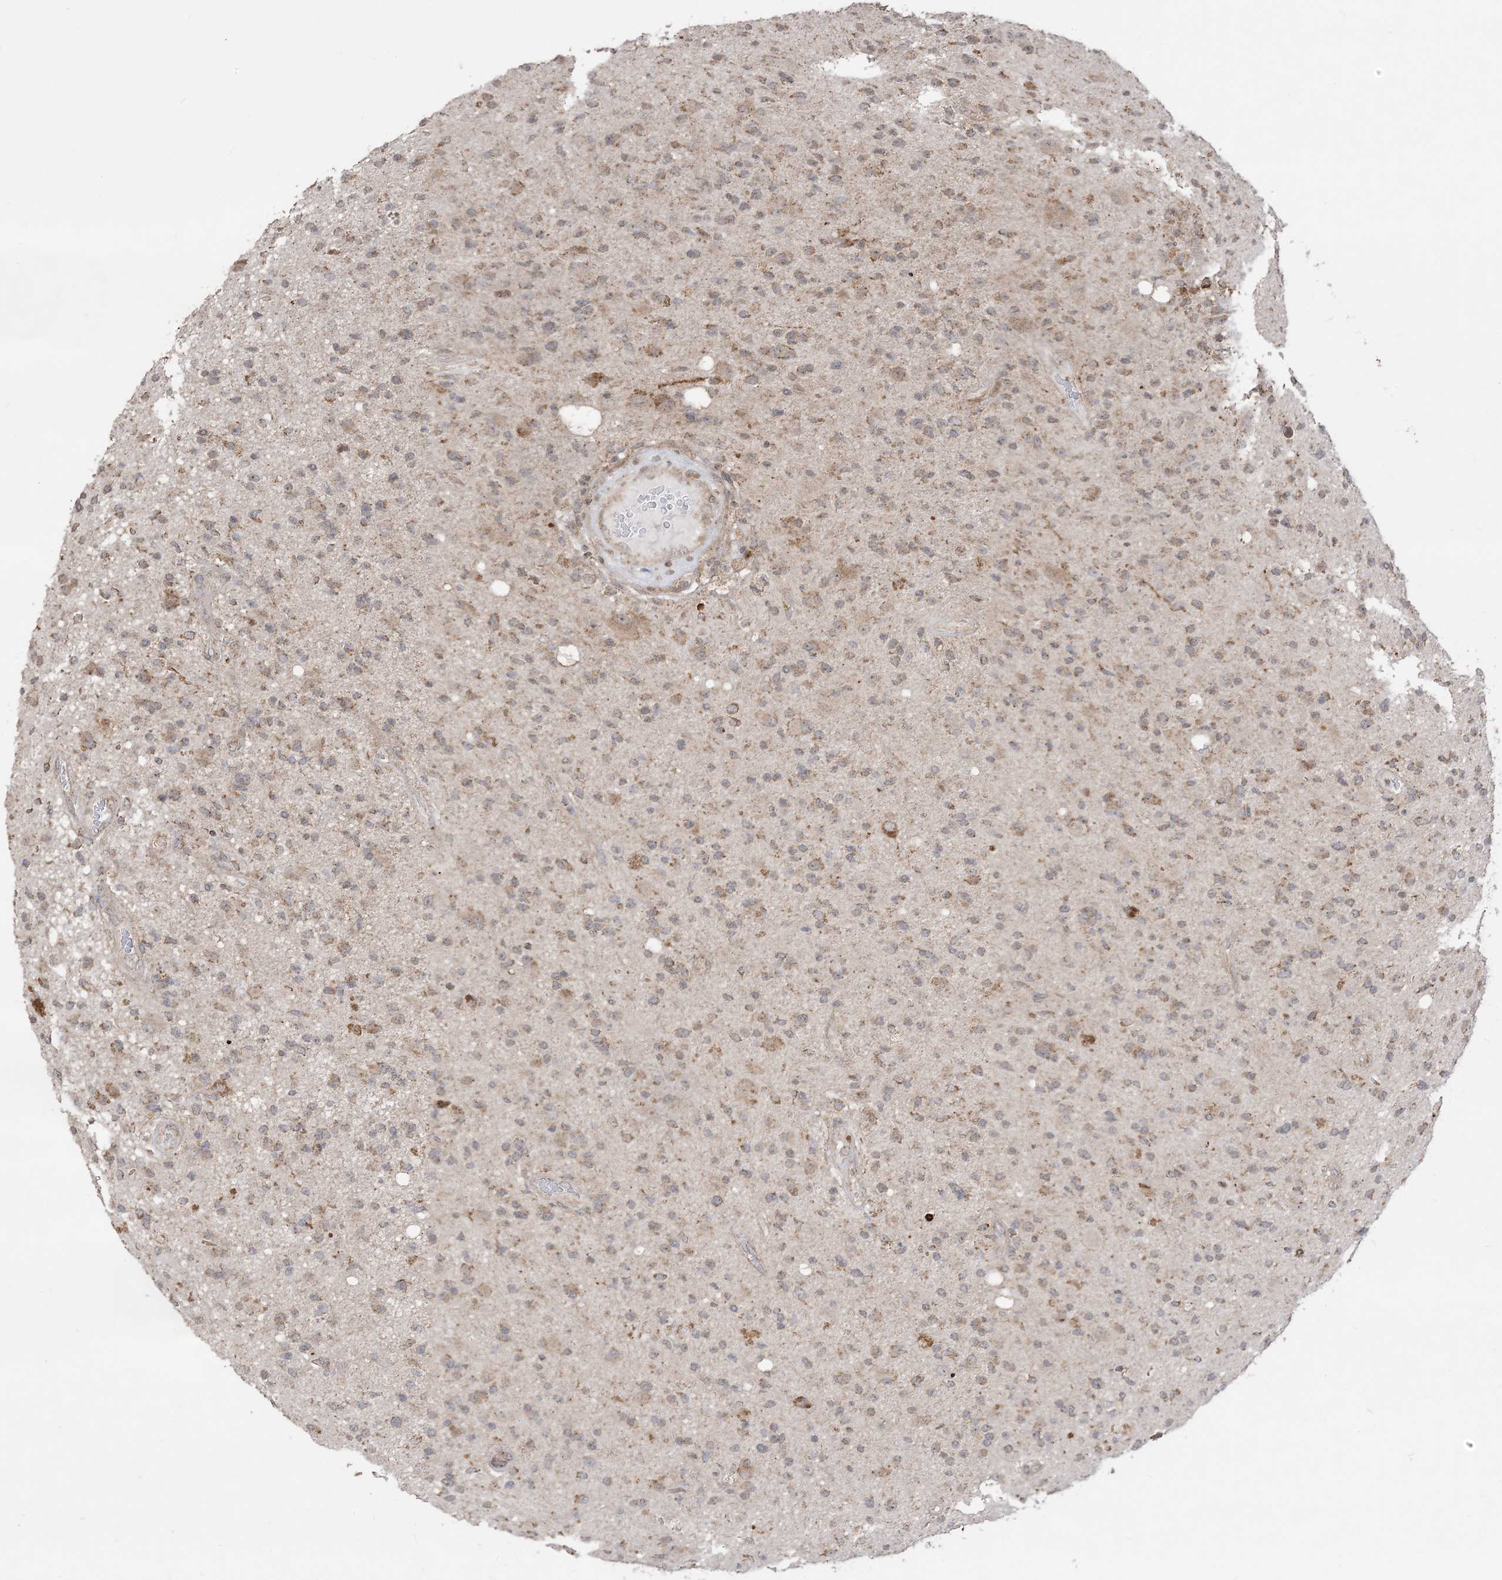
{"staining": {"intensity": "moderate", "quantity": ">75%", "location": "cytoplasmic/membranous"}, "tissue": "glioma", "cell_type": "Tumor cells", "image_type": "cancer", "snomed": [{"axis": "morphology", "description": "Glioma, malignant, High grade"}, {"axis": "topography", "description": "Brain"}], "caption": "Malignant glioma (high-grade) tissue demonstrates moderate cytoplasmic/membranous staining in approximately >75% of tumor cells, visualized by immunohistochemistry.", "gene": "SIRT3", "patient": {"sex": "male", "age": 33}}